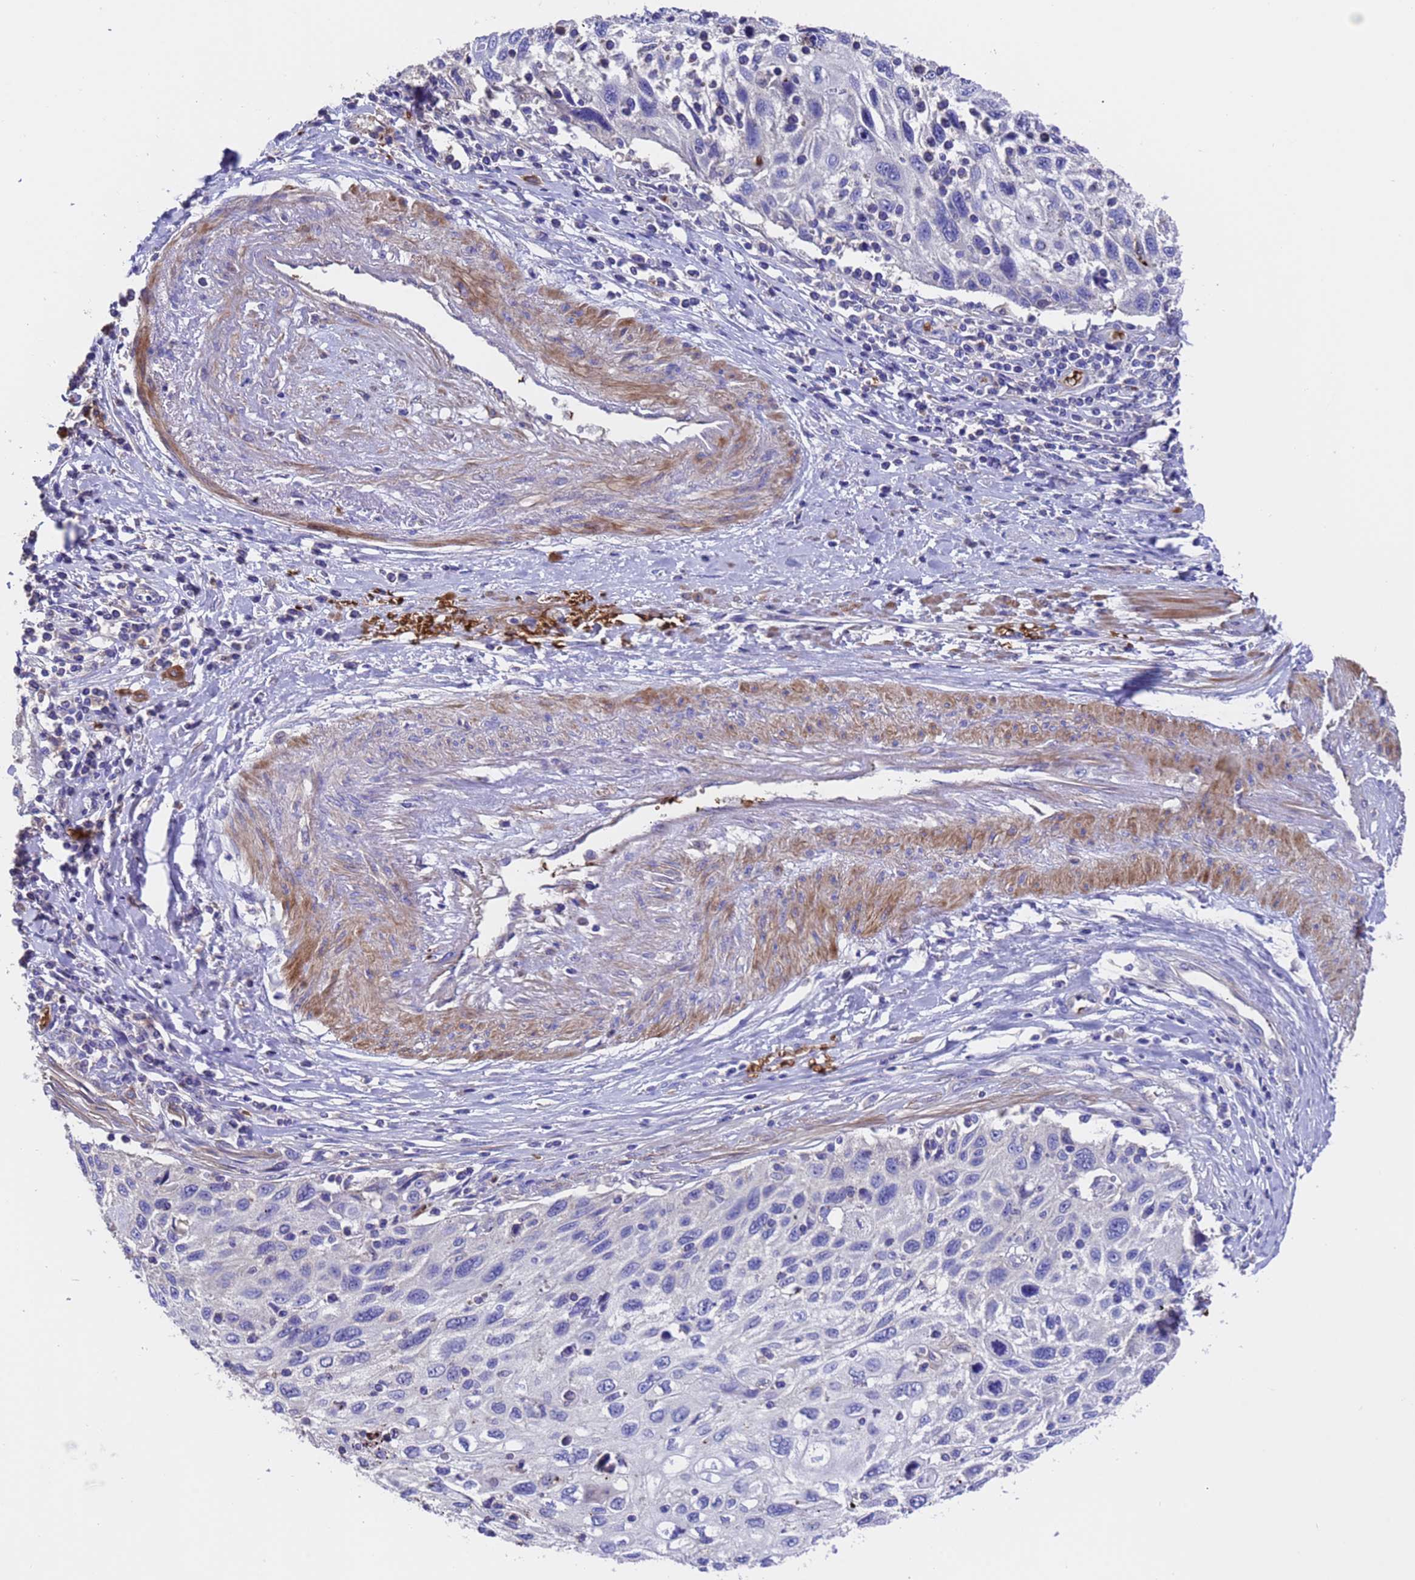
{"staining": {"intensity": "negative", "quantity": "none", "location": "none"}, "tissue": "cervical cancer", "cell_type": "Tumor cells", "image_type": "cancer", "snomed": [{"axis": "morphology", "description": "Squamous cell carcinoma, NOS"}, {"axis": "topography", "description": "Cervix"}], "caption": "An IHC histopathology image of cervical cancer is shown. There is no staining in tumor cells of cervical cancer. (Immunohistochemistry, brightfield microscopy, high magnification).", "gene": "ELP6", "patient": {"sex": "female", "age": 70}}